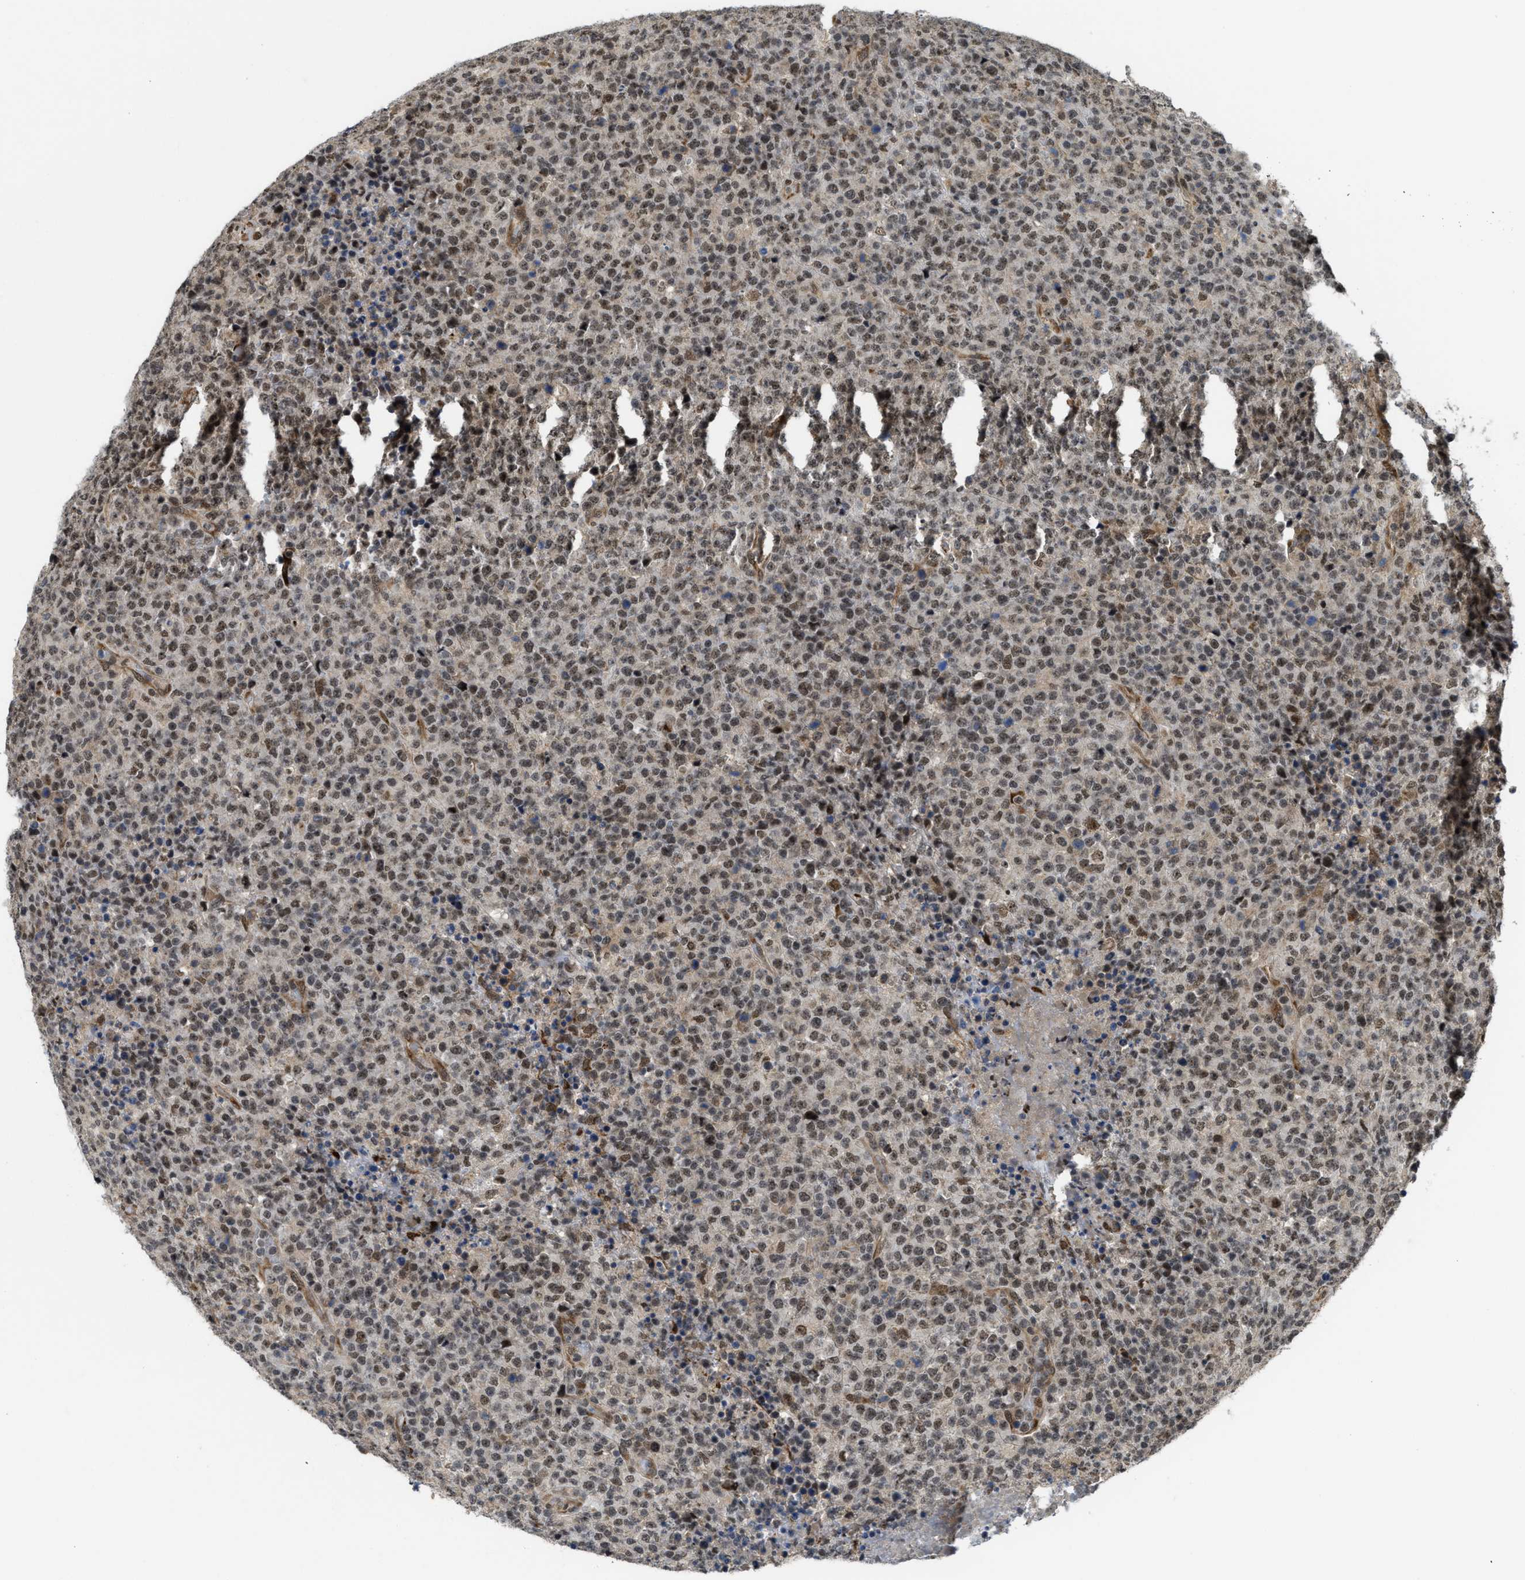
{"staining": {"intensity": "weak", "quantity": ">75%", "location": "nuclear"}, "tissue": "lymphoma", "cell_type": "Tumor cells", "image_type": "cancer", "snomed": [{"axis": "morphology", "description": "Malignant lymphoma, non-Hodgkin's type, High grade"}, {"axis": "topography", "description": "Lymph node"}], "caption": "There is low levels of weak nuclear positivity in tumor cells of lymphoma, as demonstrated by immunohistochemical staining (brown color).", "gene": "ZNF250", "patient": {"sex": "male", "age": 13}}